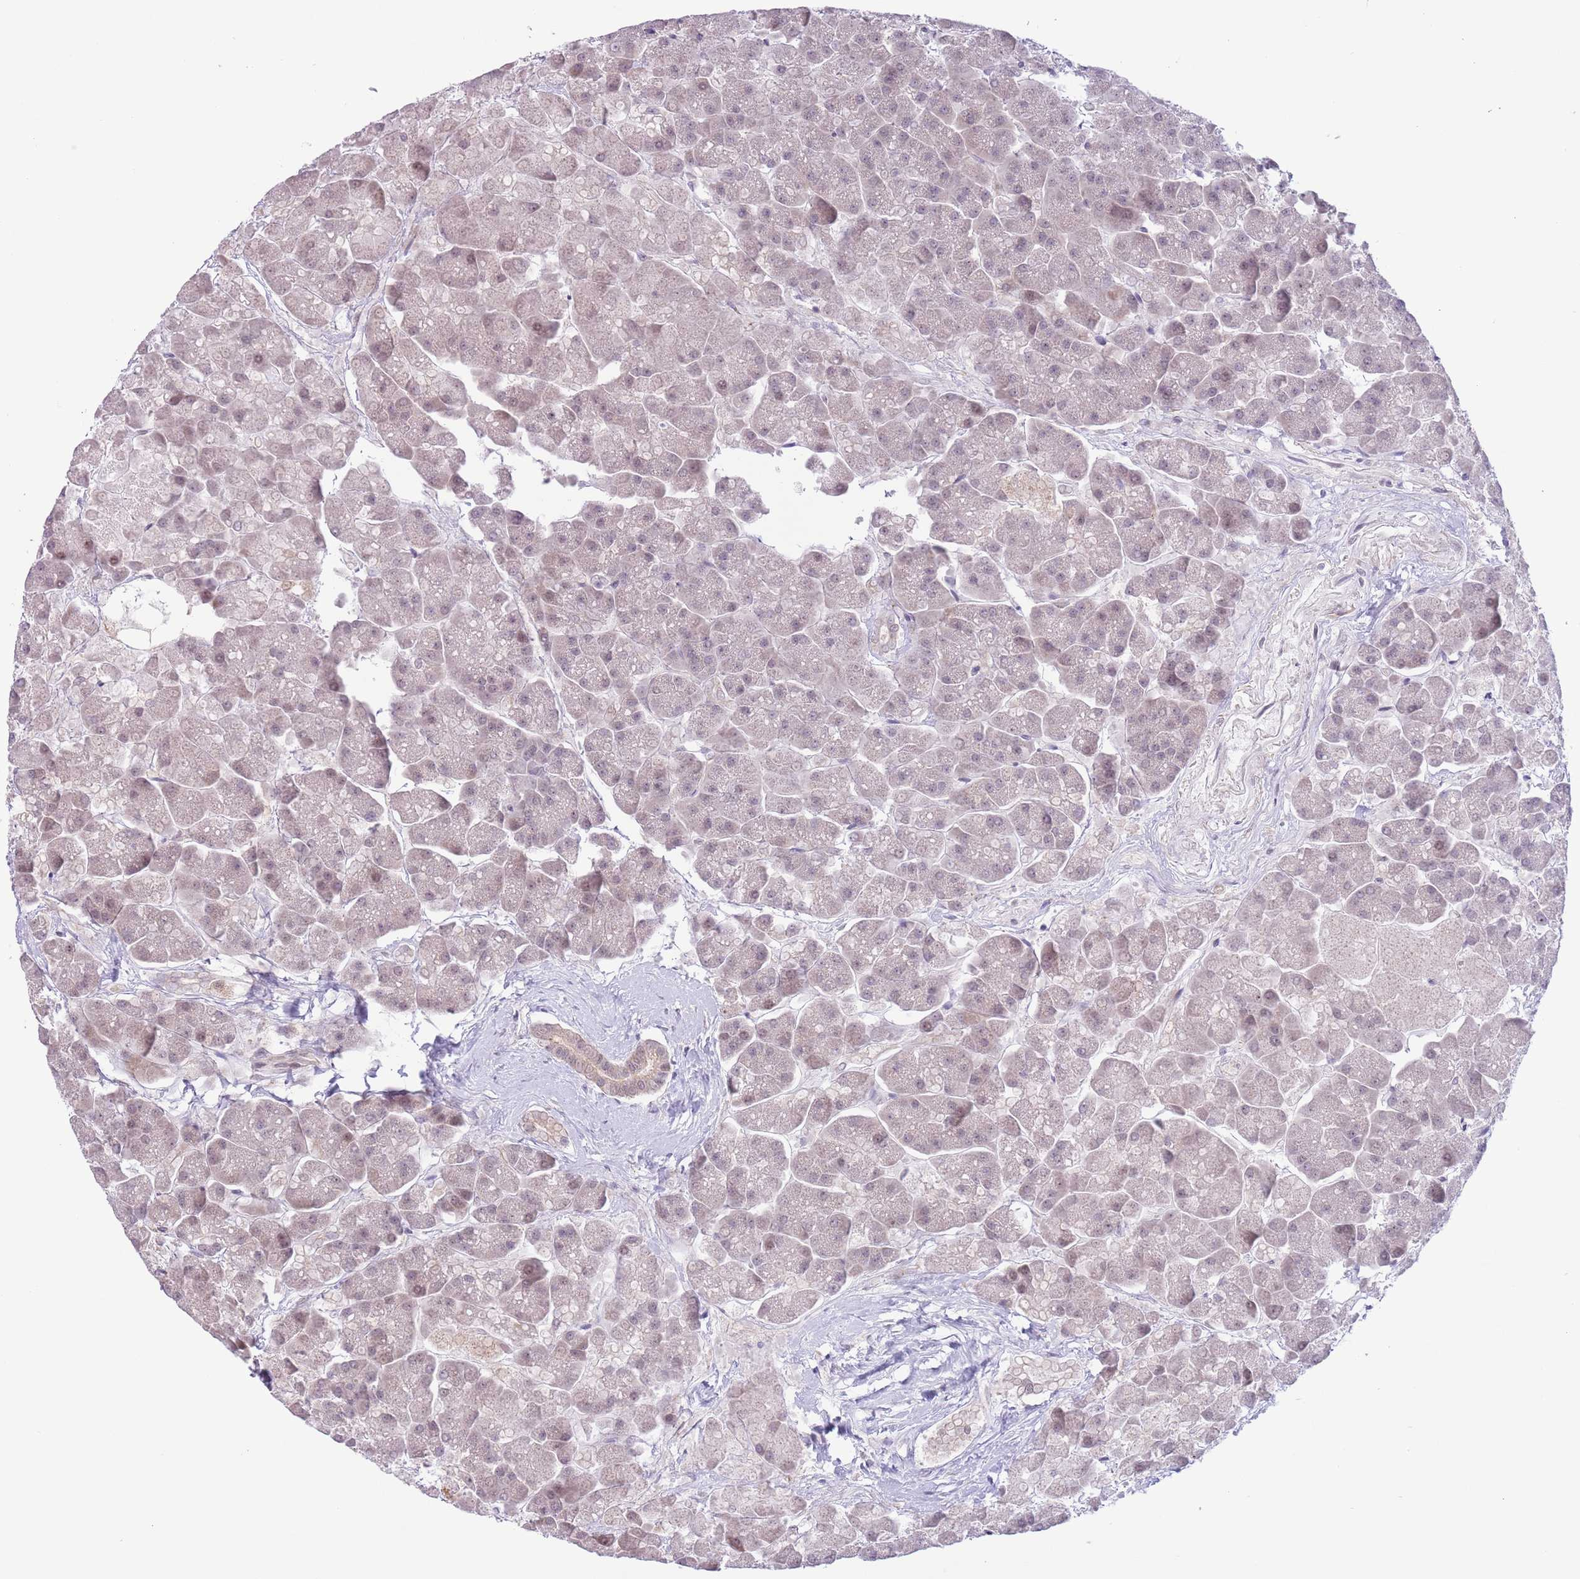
{"staining": {"intensity": "weak", "quantity": "25%-75%", "location": "cytoplasmic/membranous,nuclear"}, "tissue": "pancreas", "cell_type": "Exocrine glandular cells", "image_type": "normal", "snomed": [{"axis": "morphology", "description": "Normal tissue, NOS"}, {"axis": "topography", "description": "Pancreas"}, {"axis": "topography", "description": "Peripheral nerve tissue"}], "caption": "IHC image of normal pancreas: pancreas stained using immunohistochemistry (IHC) shows low levels of weak protein expression localized specifically in the cytoplasmic/membranous,nuclear of exocrine glandular cells, appearing as a cytoplasmic/membranous,nuclear brown color.", "gene": "ZNF576", "patient": {"sex": "male", "age": 54}}